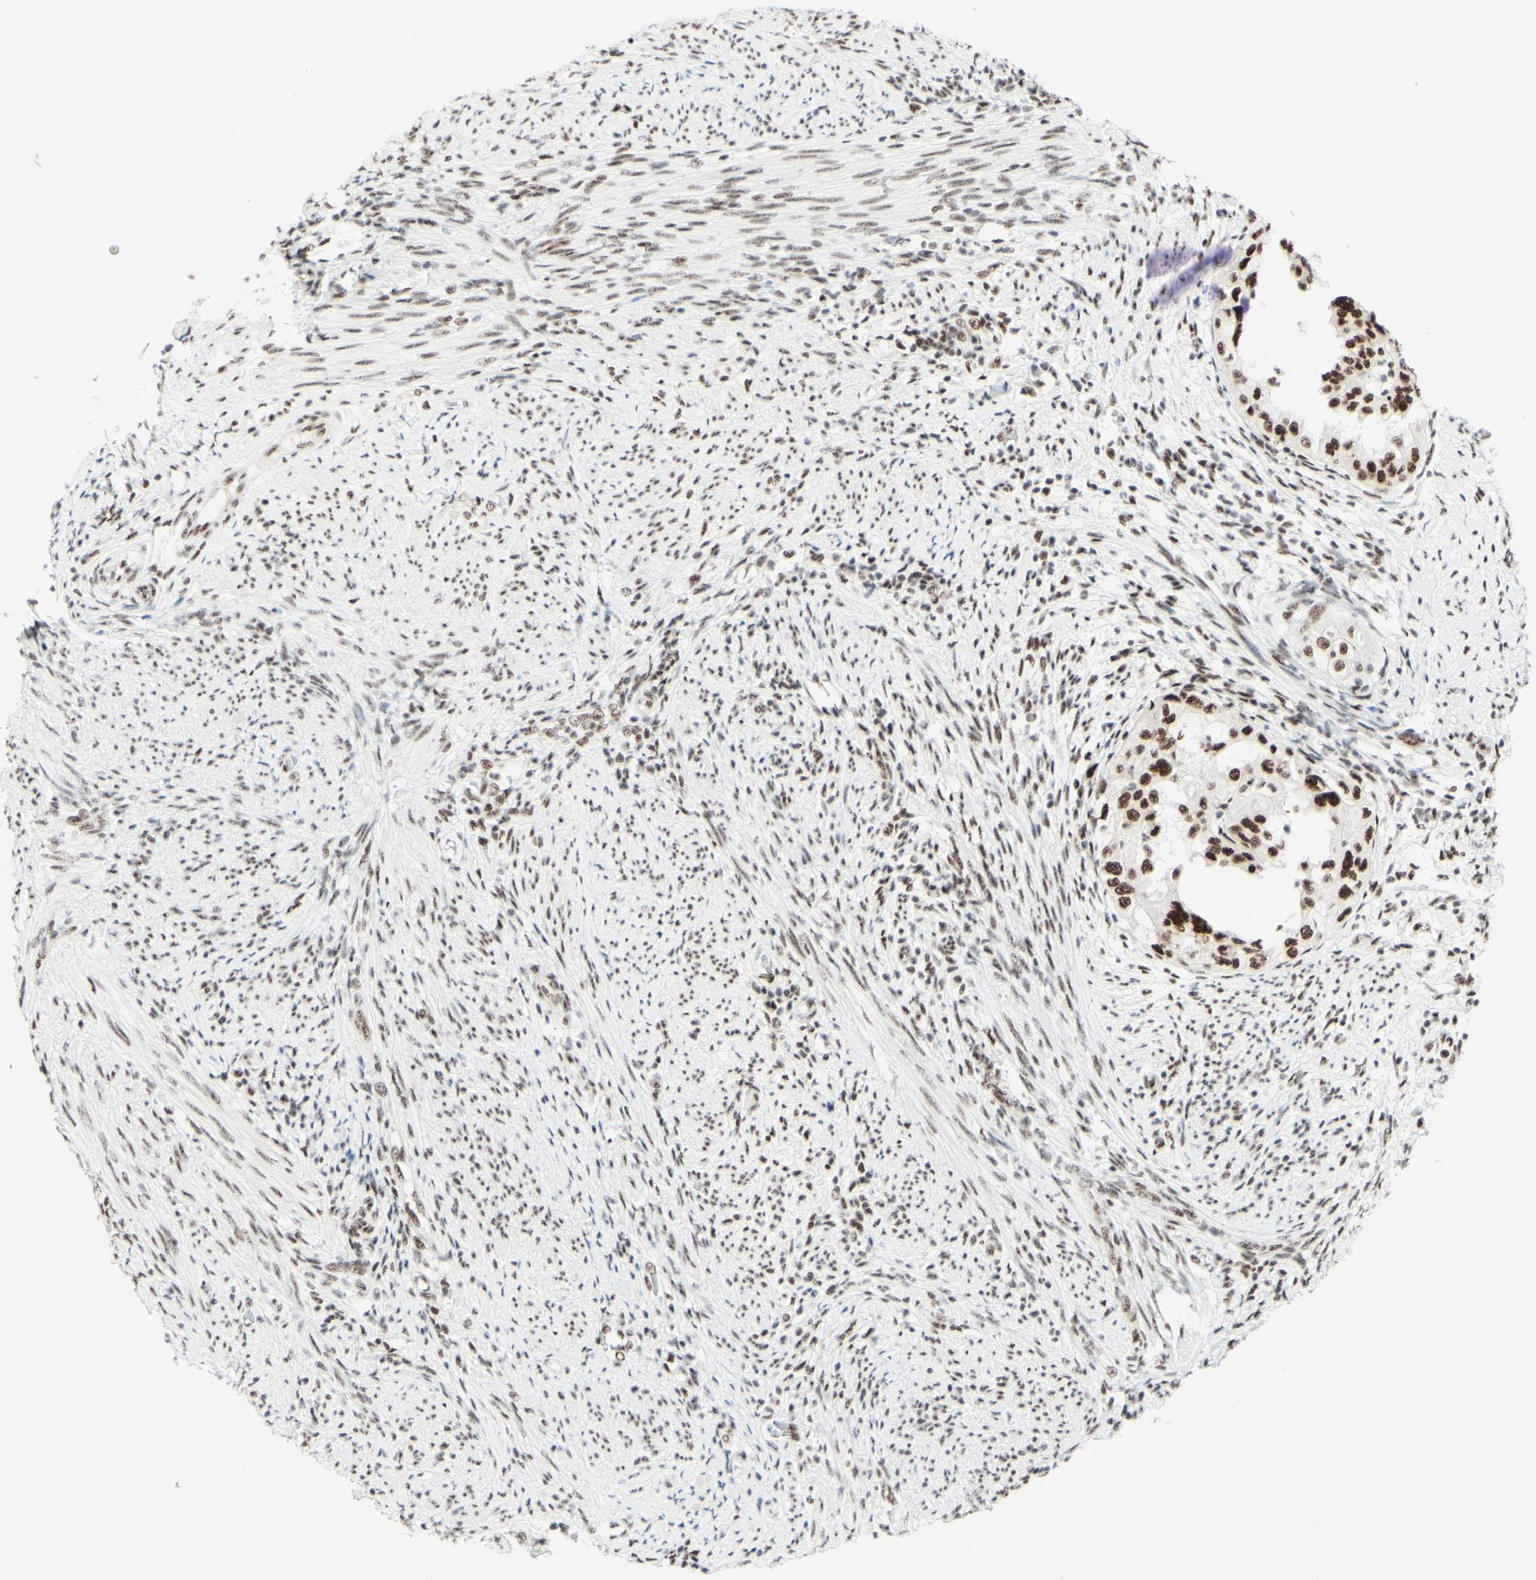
{"staining": {"intensity": "strong", "quantity": ">75%", "location": "nuclear"}, "tissue": "endometrial cancer", "cell_type": "Tumor cells", "image_type": "cancer", "snomed": [{"axis": "morphology", "description": "Adenocarcinoma, NOS"}, {"axis": "topography", "description": "Endometrium"}], "caption": "Immunohistochemistry (IHC) (DAB (3,3'-diaminobenzidine)) staining of human endometrial adenocarcinoma demonstrates strong nuclear protein positivity in about >75% of tumor cells. The staining is performed using DAB (3,3'-diaminobenzidine) brown chromogen to label protein expression. The nuclei are counter-stained blue using hematoxylin.", "gene": "WTAP", "patient": {"sex": "female", "age": 85}}